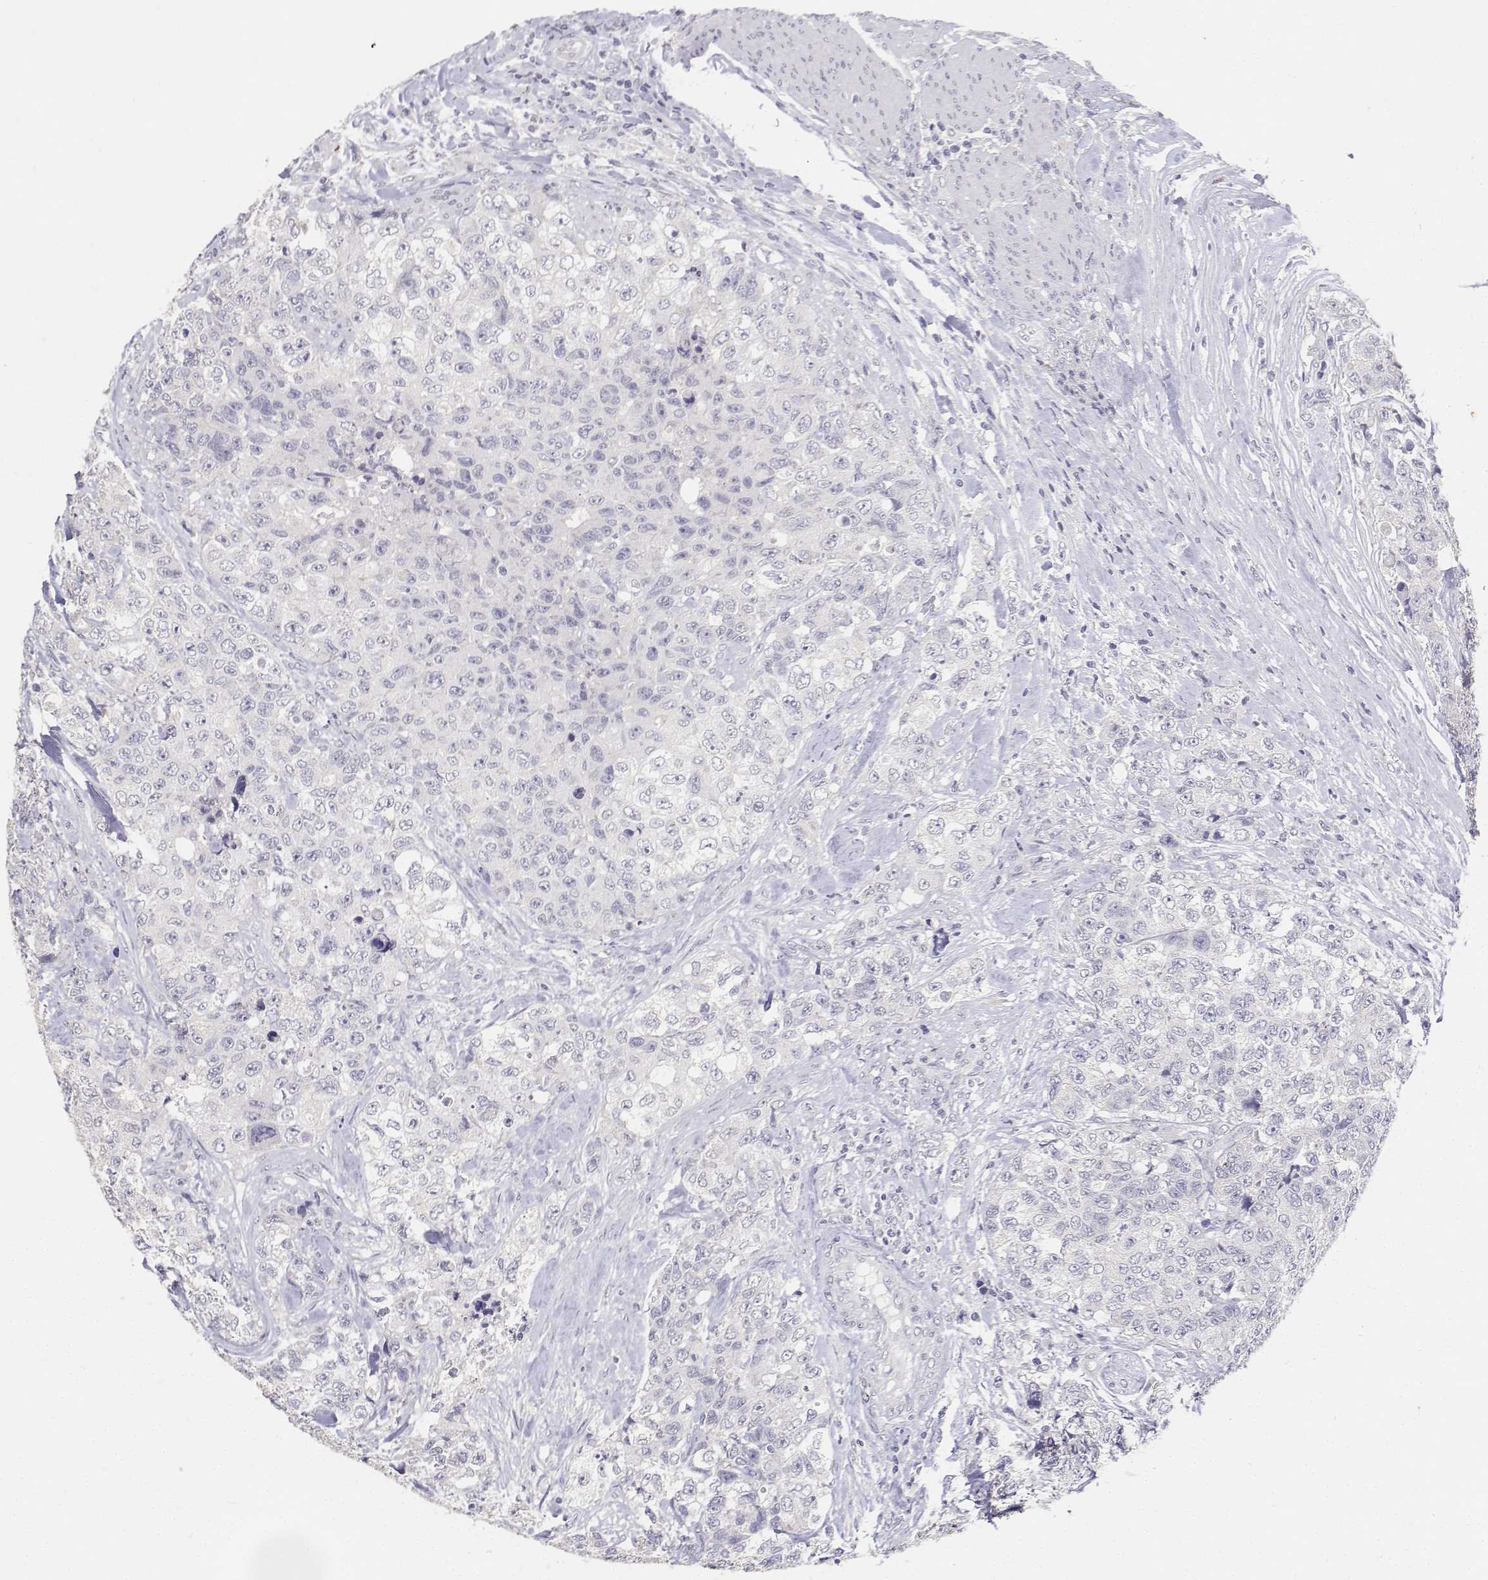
{"staining": {"intensity": "negative", "quantity": "none", "location": "none"}, "tissue": "urothelial cancer", "cell_type": "Tumor cells", "image_type": "cancer", "snomed": [{"axis": "morphology", "description": "Urothelial carcinoma, High grade"}, {"axis": "topography", "description": "Urinary bladder"}], "caption": "High-grade urothelial carcinoma stained for a protein using IHC shows no expression tumor cells.", "gene": "PAEP", "patient": {"sex": "female", "age": 78}}